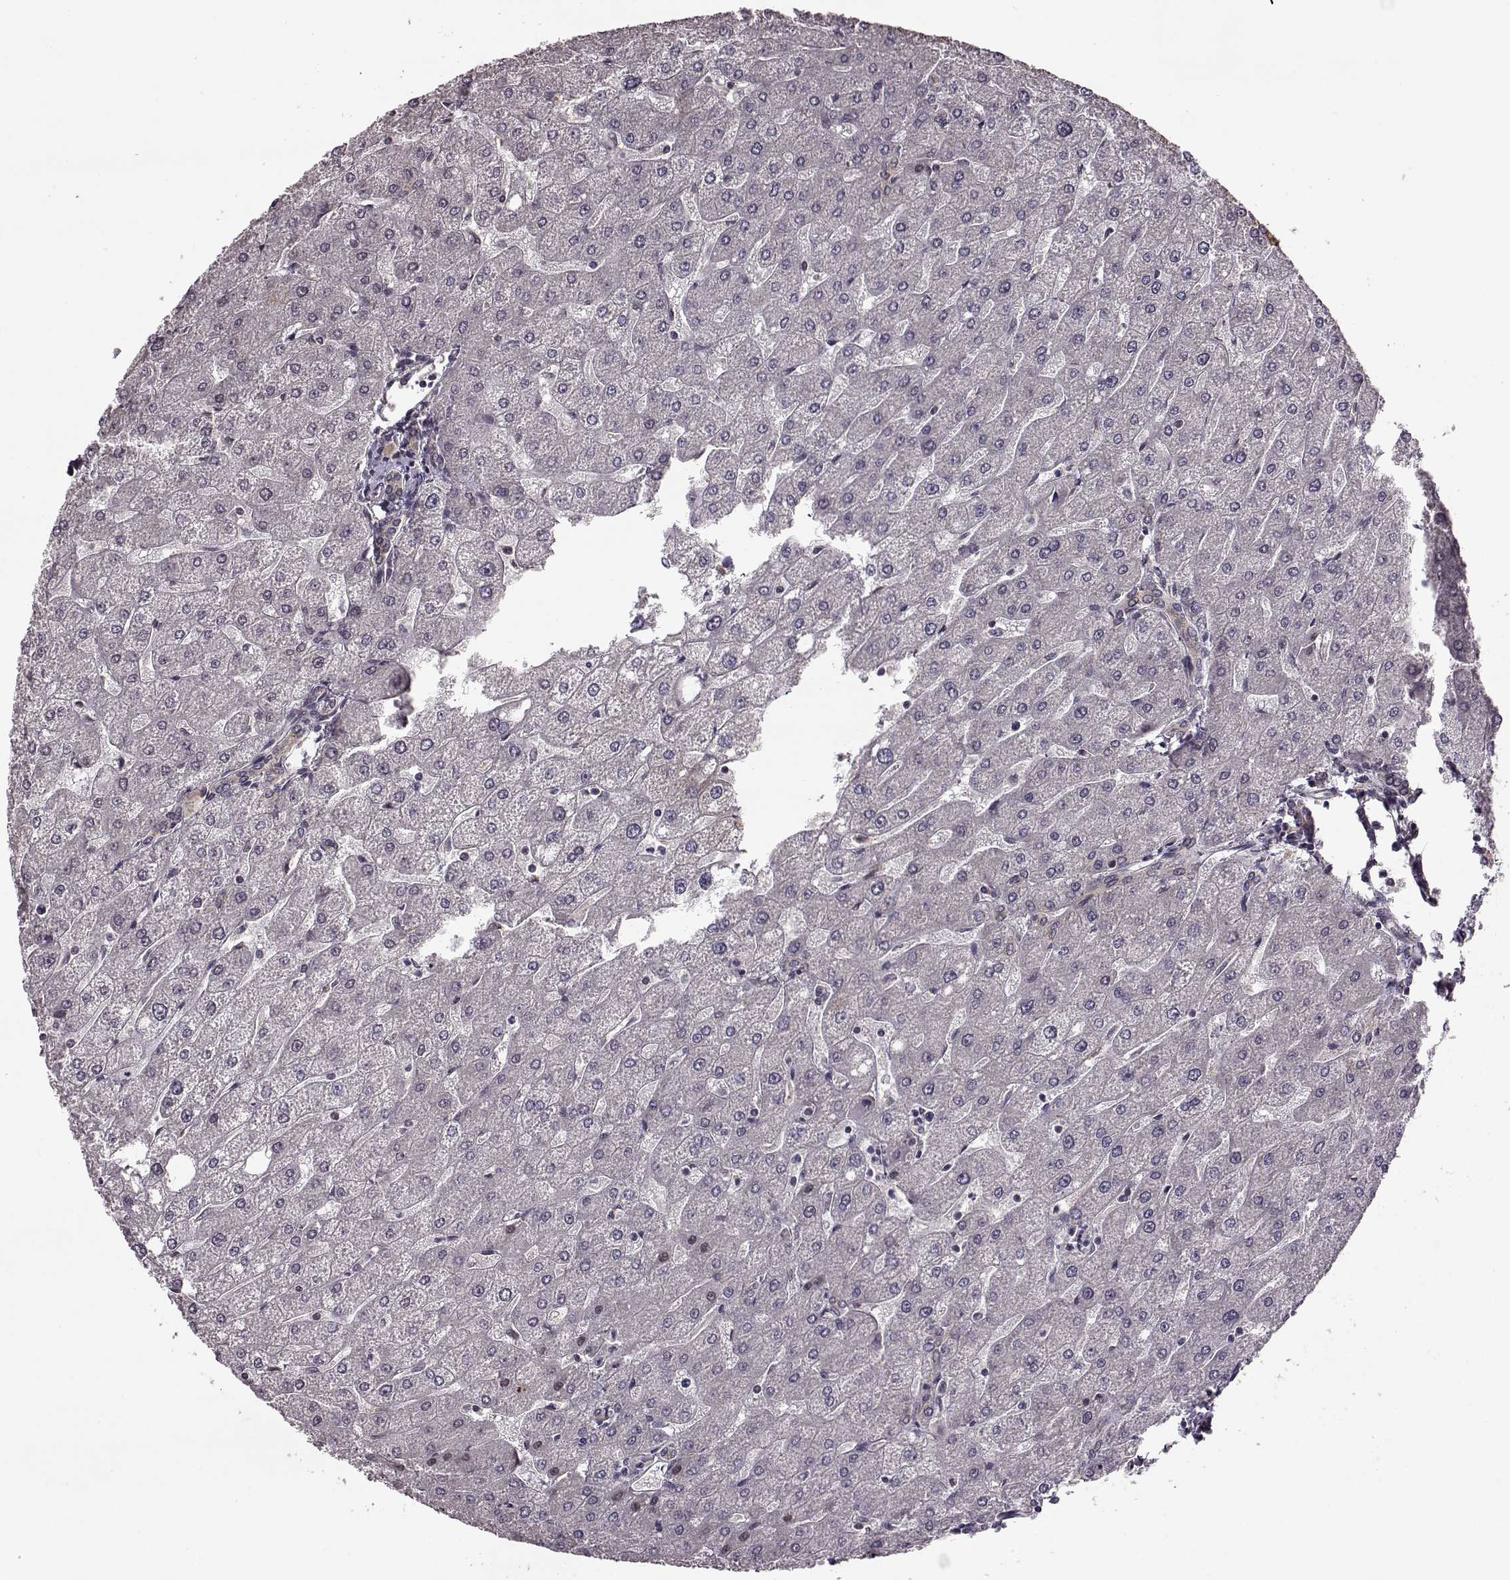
{"staining": {"intensity": "negative", "quantity": "none", "location": "none"}, "tissue": "liver", "cell_type": "Cholangiocytes", "image_type": "normal", "snomed": [{"axis": "morphology", "description": "Normal tissue, NOS"}, {"axis": "topography", "description": "Liver"}], "caption": "Cholangiocytes show no significant expression in normal liver. The staining is performed using DAB (3,3'-diaminobenzidine) brown chromogen with nuclei counter-stained in using hematoxylin.", "gene": "FTO", "patient": {"sex": "male", "age": 67}}